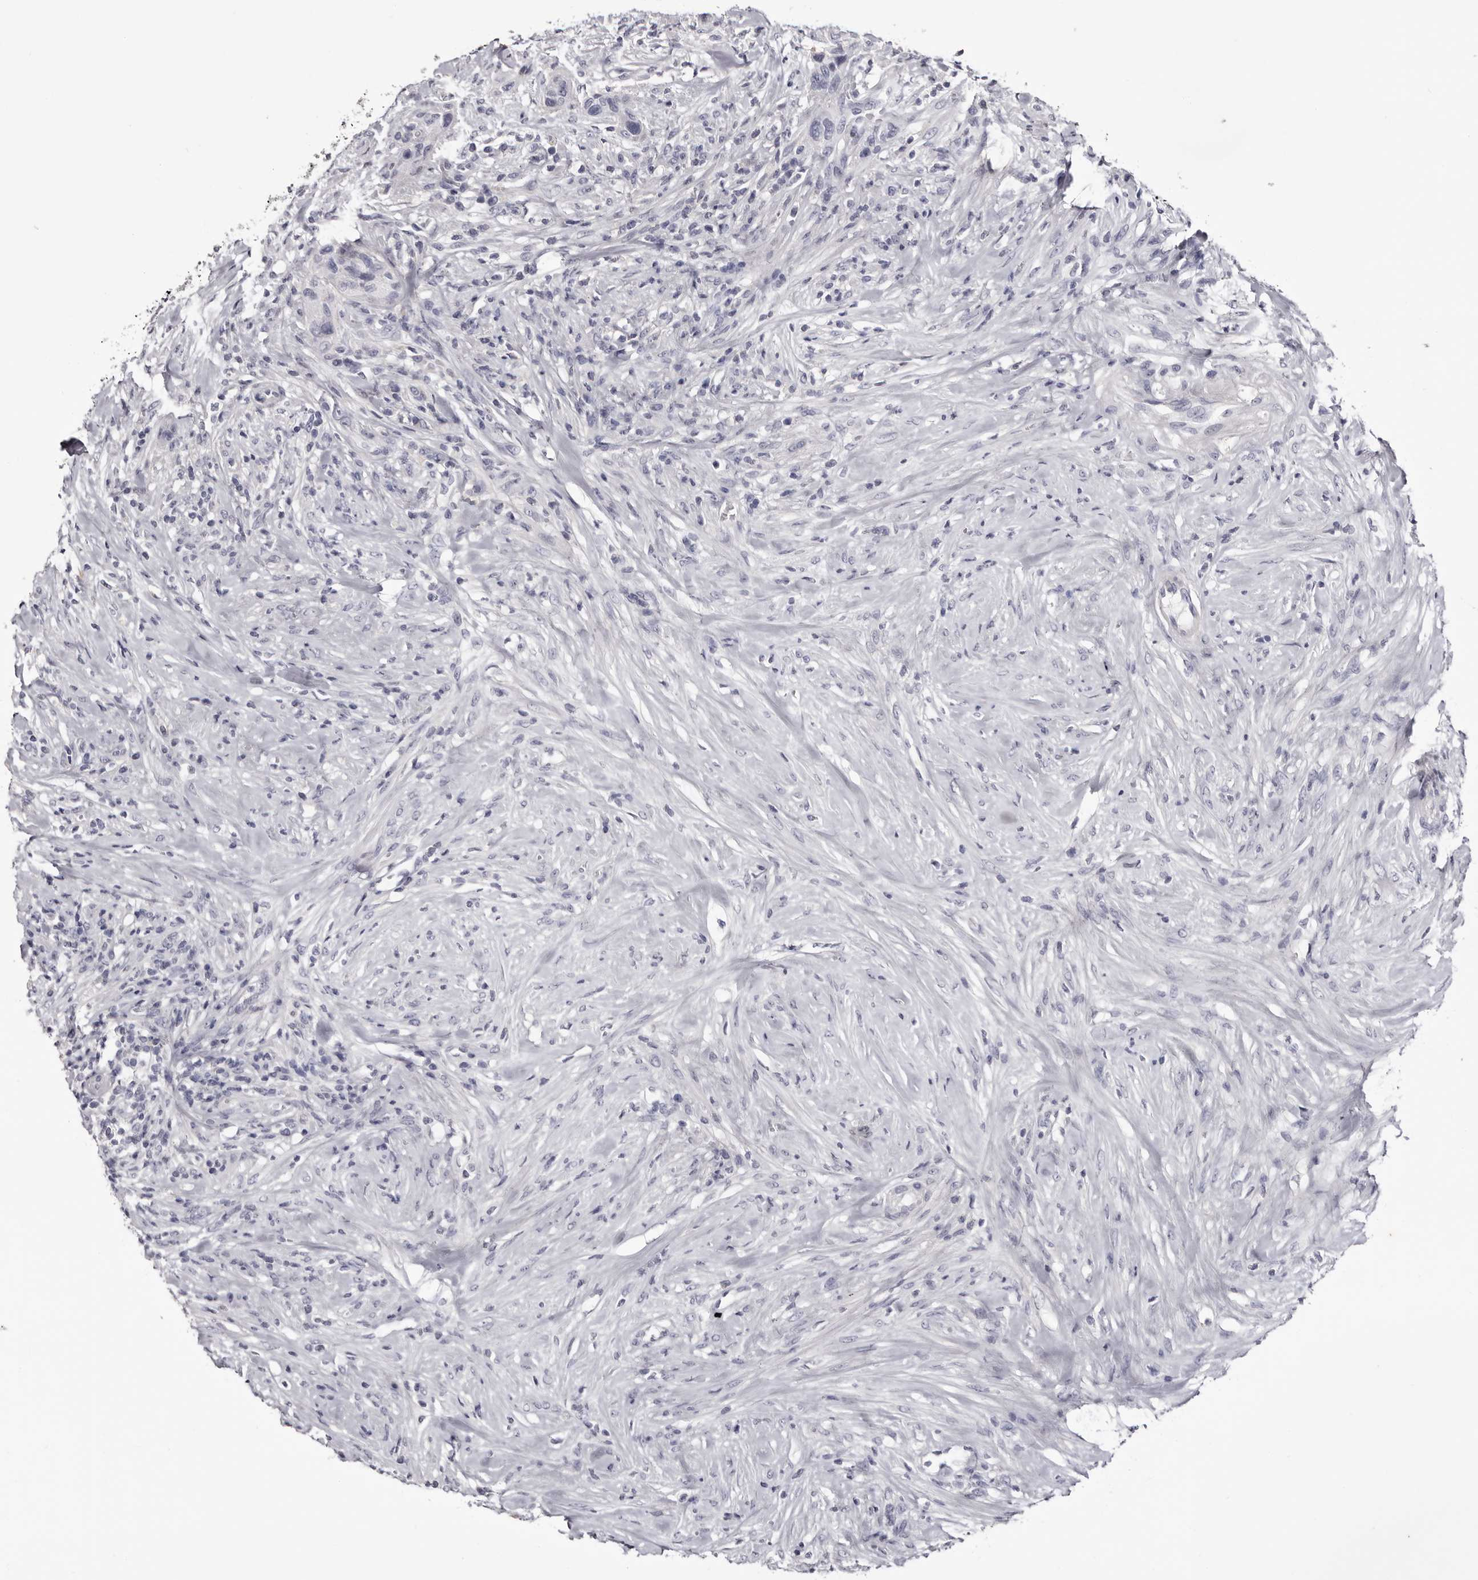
{"staining": {"intensity": "negative", "quantity": "none", "location": "none"}, "tissue": "urothelial cancer", "cell_type": "Tumor cells", "image_type": "cancer", "snomed": [{"axis": "morphology", "description": "Urothelial carcinoma, High grade"}, {"axis": "topography", "description": "Urinary bladder"}], "caption": "Immunohistochemistry histopathology image of neoplastic tissue: human high-grade urothelial carcinoma stained with DAB displays no significant protein staining in tumor cells.", "gene": "CA6", "patient": {"sex": "male", "age": 35}}